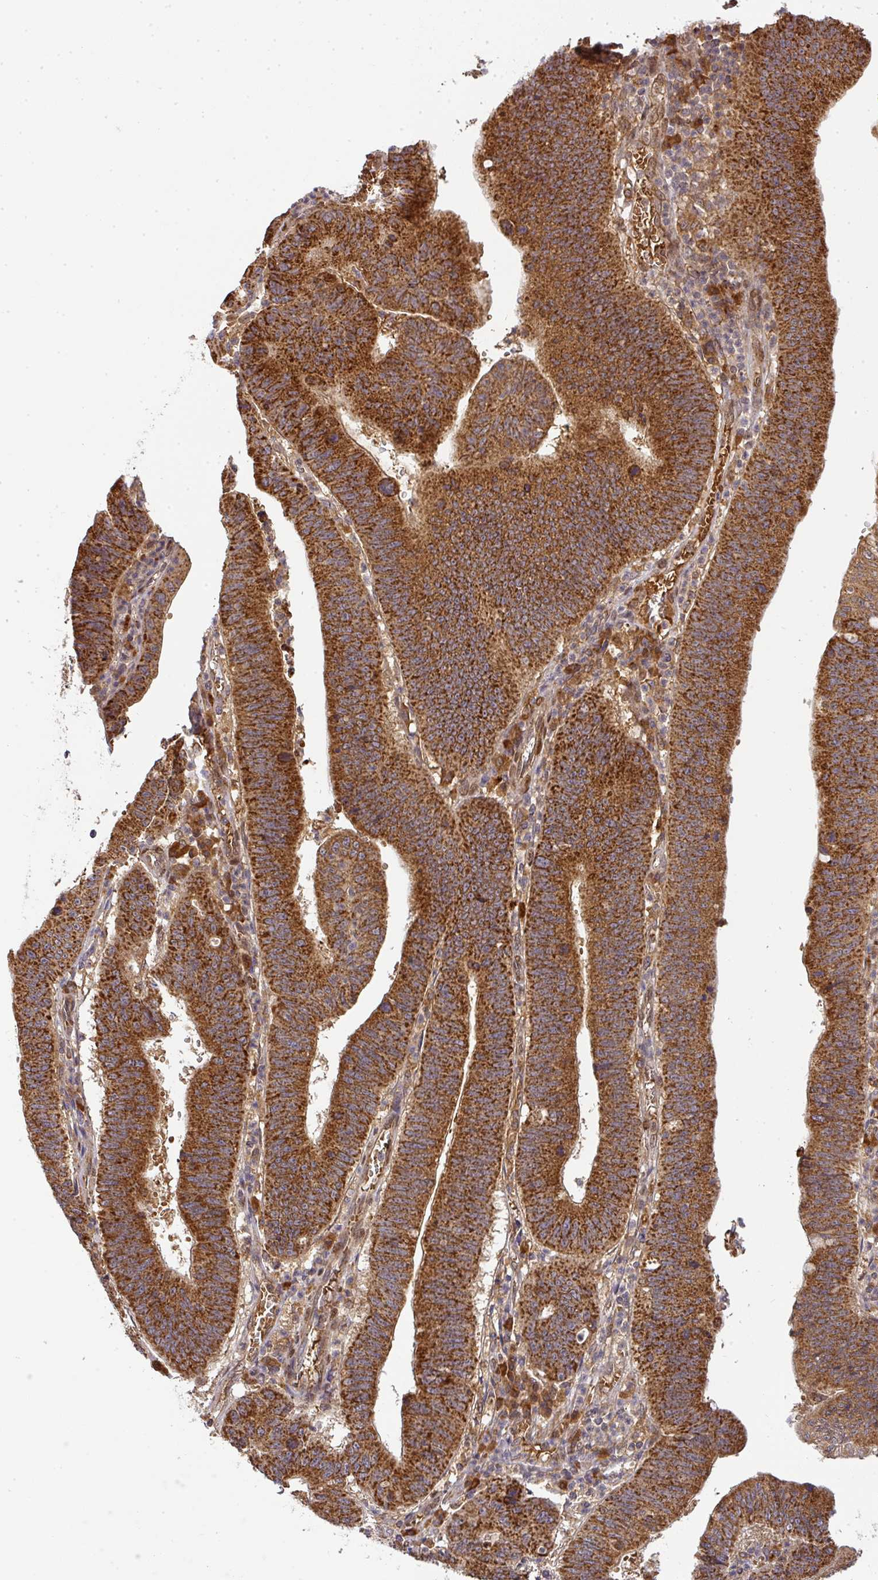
{"staining": {"intensity": "strong", "quantity": ">75%", "location": "cytoplasmic/membranous"}, "tissue": "stomach cancer", "cell_type": "Tumor cells", "image_type": "cancer", "snomed": [{"axis": "morphology", "description": "Adenocarcinoma, NOS"}, {"axis": "topography", "description": "Stomach"}], "caption": "A brown stain highlights strong cytoplasmic/membranous positivity of a protein in human stomach cancer (adenocarcinoma) tumor cells. Using DAB (brown) and hematoxylin (blue) stains, captured at high magnification using brightfield microscopy.", "gene": "MALSU1", "patient": {"sex": "male", "age": 59}}